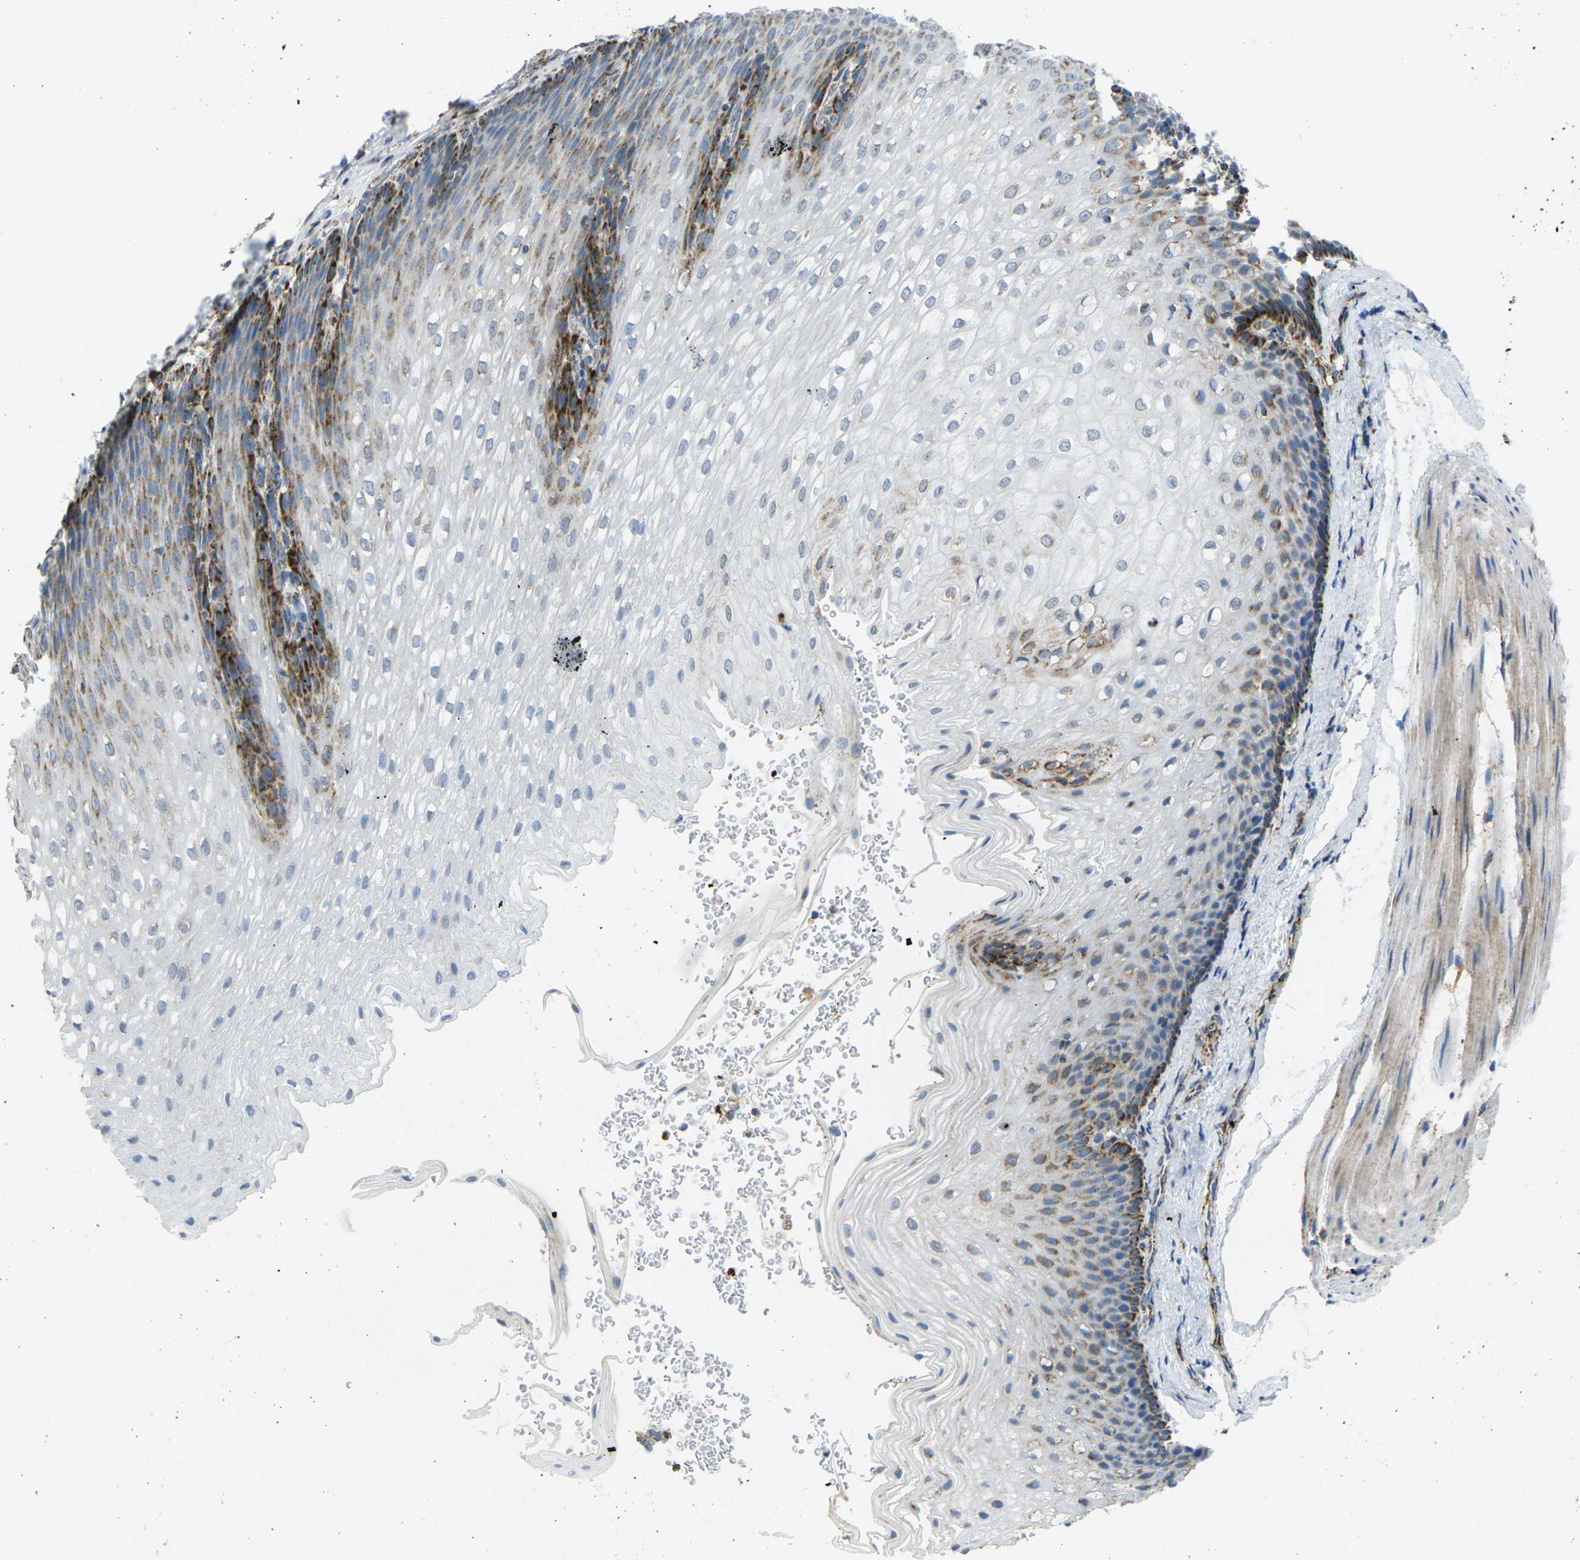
{"staining": {"intensity": "strong", "quantity": "<25%", "location": "cytoplasmic/membranous"}, "tissue": "esophagus", "cell_type": "Squamous epithelial cells", "image_type": "normal", "snomed": [{"axis": "morphology", "description": "Normal tissue, NOS"}, {"axis": "topography", "description": "Esophagus"}], "caption": "A high-resolution image shows IHC staining of normal esophagus, which reveals strong cytoplasmic/membranous expression in approximately <25% of squamous epithelial cells.", "gene": "CYB5R1", "patient": {"sex": "male", "age": 48}}